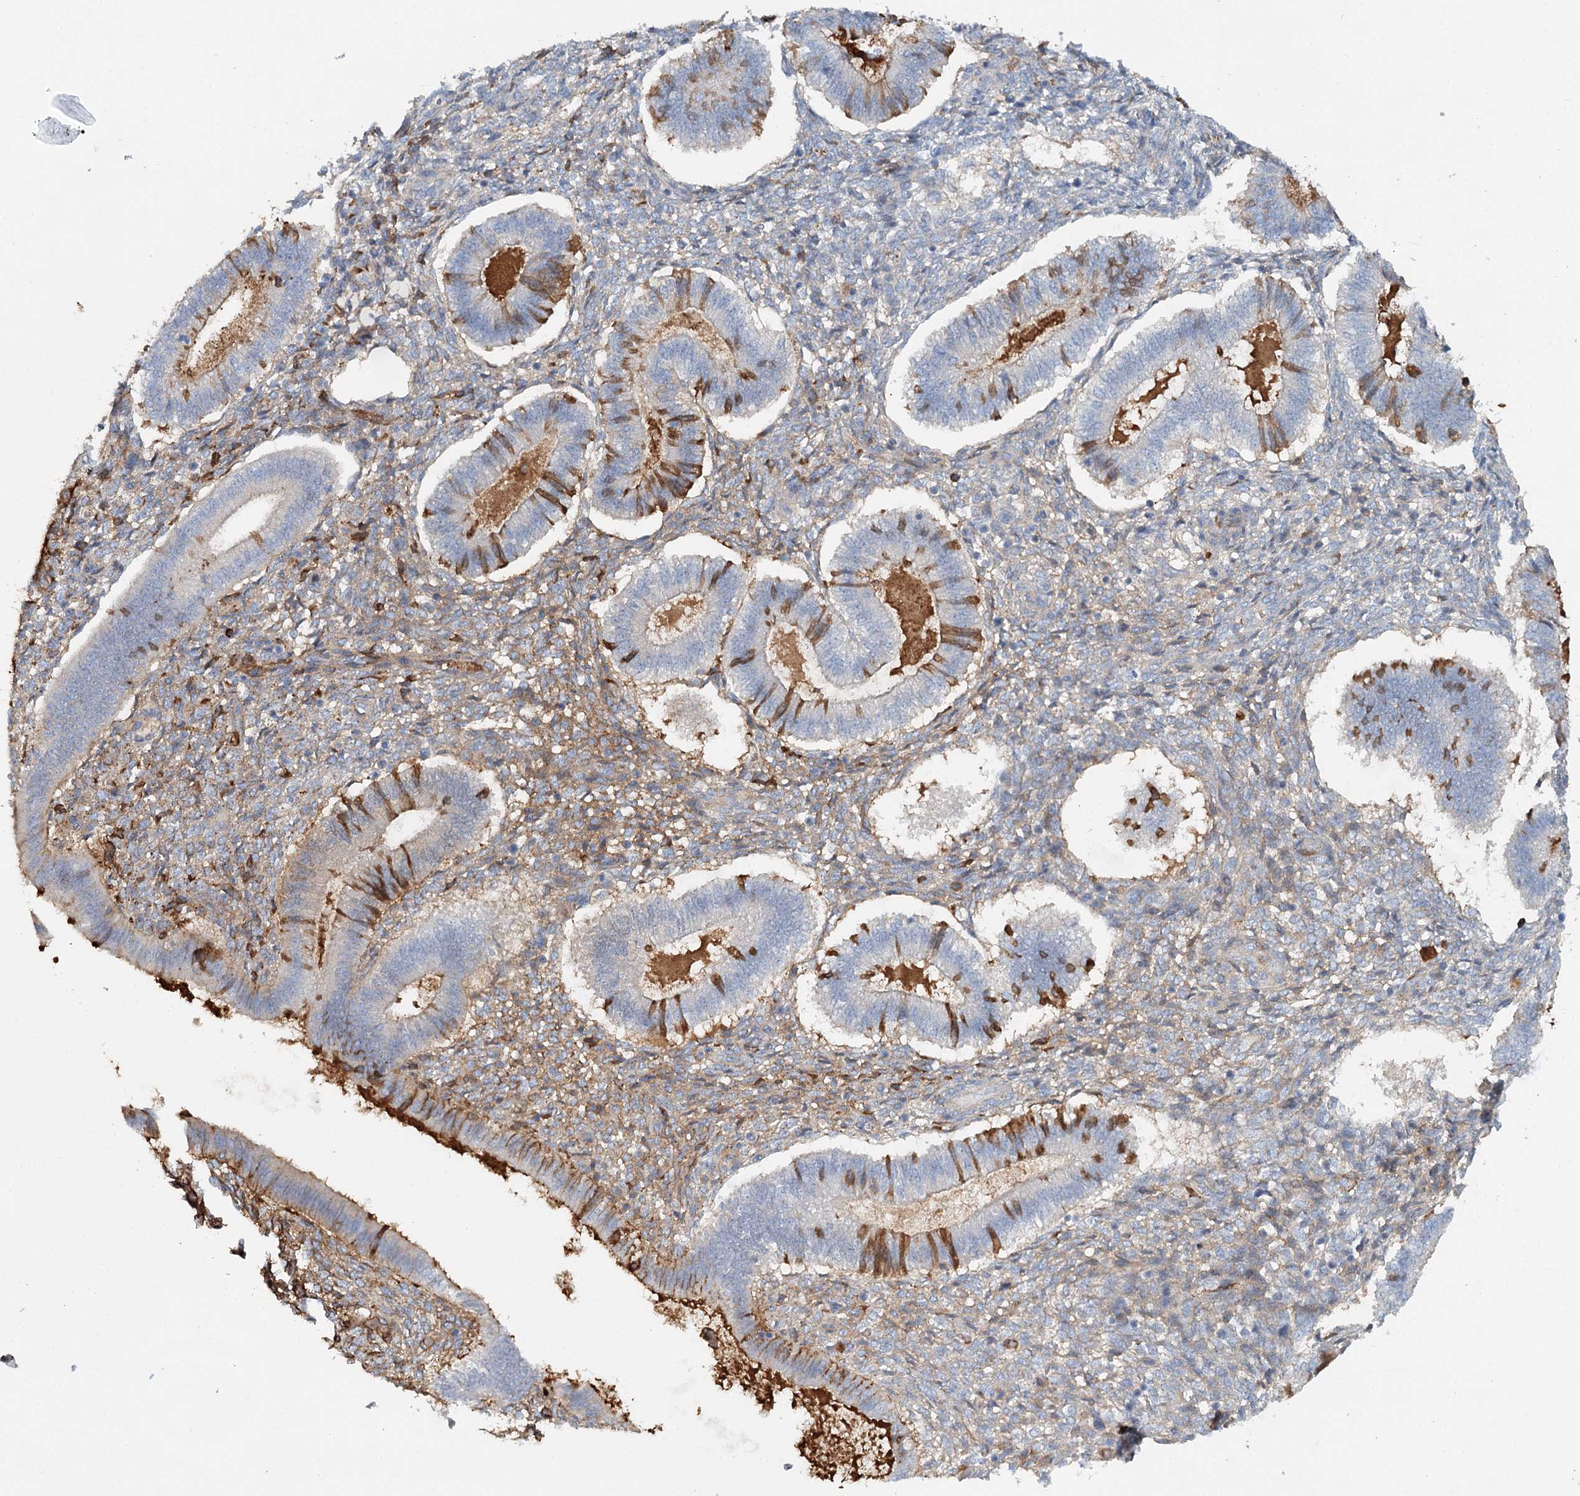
{"staining": {"intensity": "moderate", "quantity": "<25%", "location": "cytoplasmic/membranous"}, "tissue": "endometrium", "cell_type": "Cells in endometrial stroma", "image_type": "normal", "snomed": [{"axis": "morphology", "description": "Normal tissue, NOS"}, {"axis": "topography", "description": "Endometrium"}], "caption": "Immunohistochemistry of normal endometrium exhibits low levels of moderate cytoplasmic/membranous positivity in approximately <25% of cells in endometrial stroma. The staining was performed using DAB (3,3'-diaminobenzidine), with brown indicating positive protein expression. Nuclei are stained blue with hematoxylin.", "gene": "ALKBH8", "patient": {"sex": "female", "age": 25}}